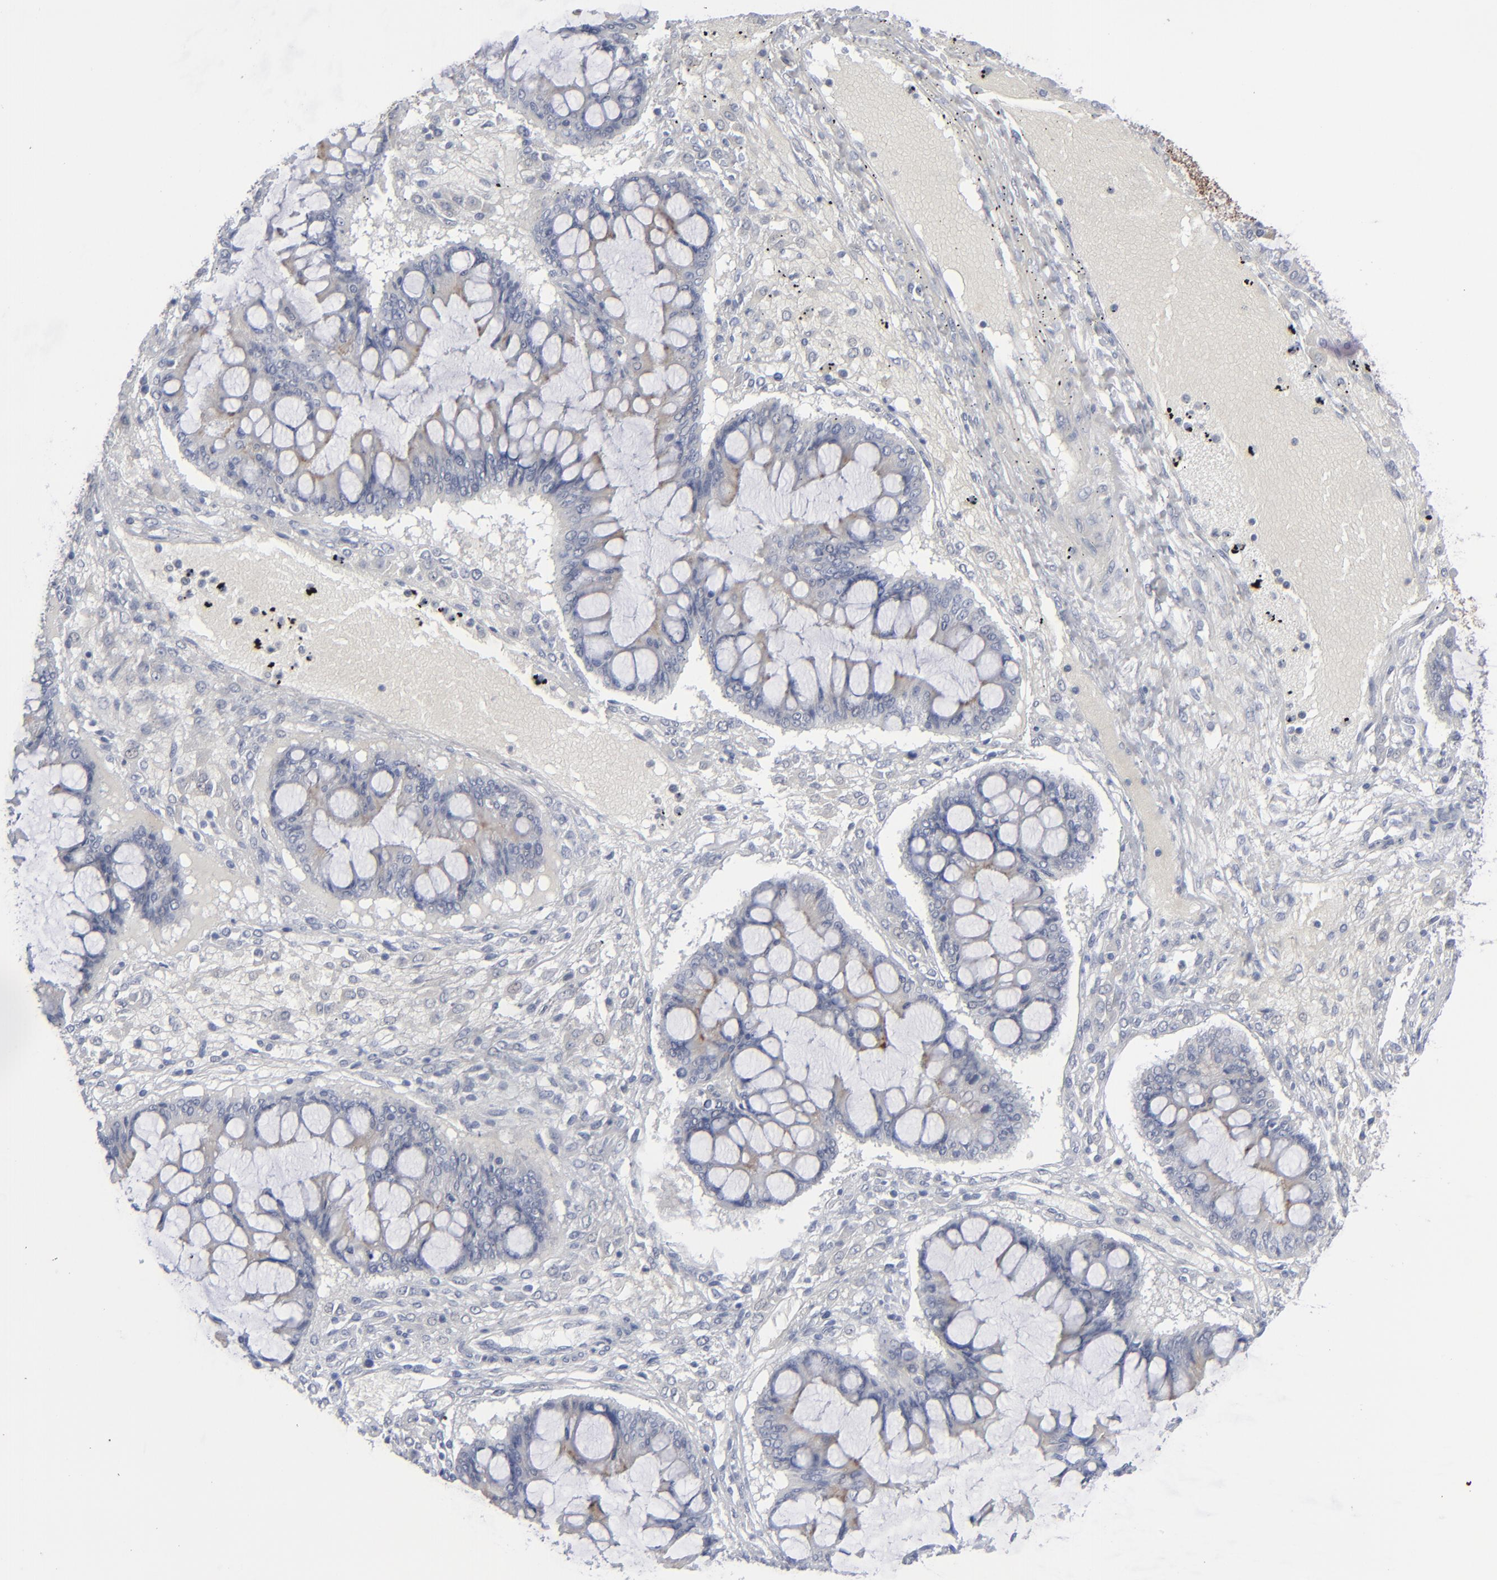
{"staining": {"intensity": "weak", "quantity": "25%-75%", "location": "cytoplasmic/membranous"}, "tissue": "ovarian cancer", "cell_type": "Tumor cells", "image_type": "cancer", "snomed": [{"axis": "morphology", "description": "Cystadenocarcinoma, mucinous, NOS"}, {"axis": "topography", "description": "Ovary"}], "caption": "This photomicrograph reveals immunohistochemistry staining of human ovarian cancer, with low weak cytoplasmic/membranous positivity in approximately 25%-75% of tumor cells.", "gene": "MSLN", "patient": {"sex": "female", "age": 73}}